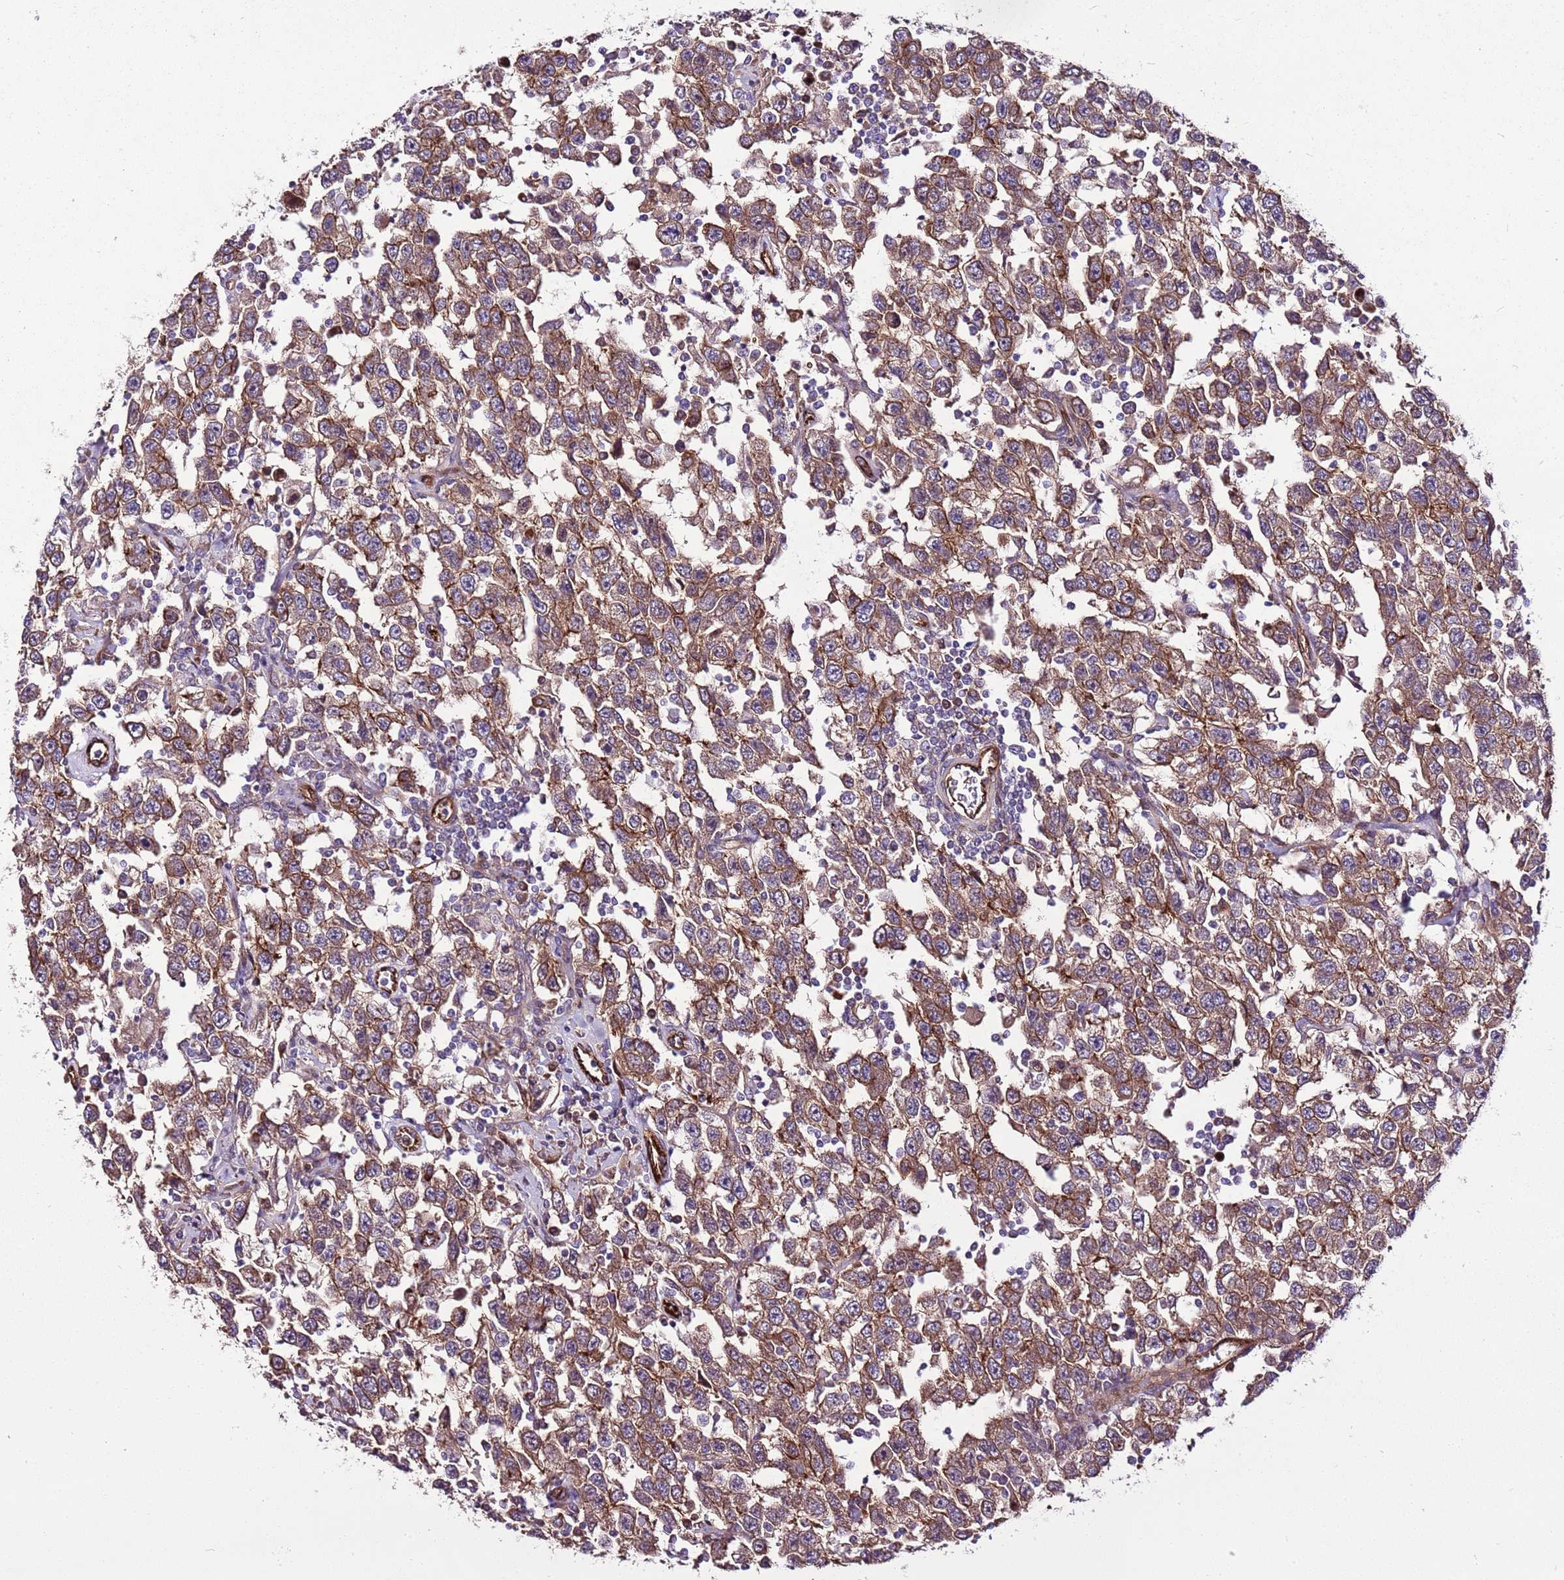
{"staining": {"intensity": "moderate", "quantity": ">75%", "location": "cytoplasmic/membranous"}, "tissue": "testis cancer", "cell_type": "Tumor cells", "image_type": "cancer", "snomed": [{"axis": "morphology", "description": "Seminoma, NOS"}, {"axis": "topography", "description": "Testis"}], "caption": "Testis seminoma was stained to show a protein in brown. There is medium levels of moderate cytoplasmic/membranous expression in about >75% of tumor cells.", "gene": "ZNF827", "patient": {"sex": "male", "age": 41}}